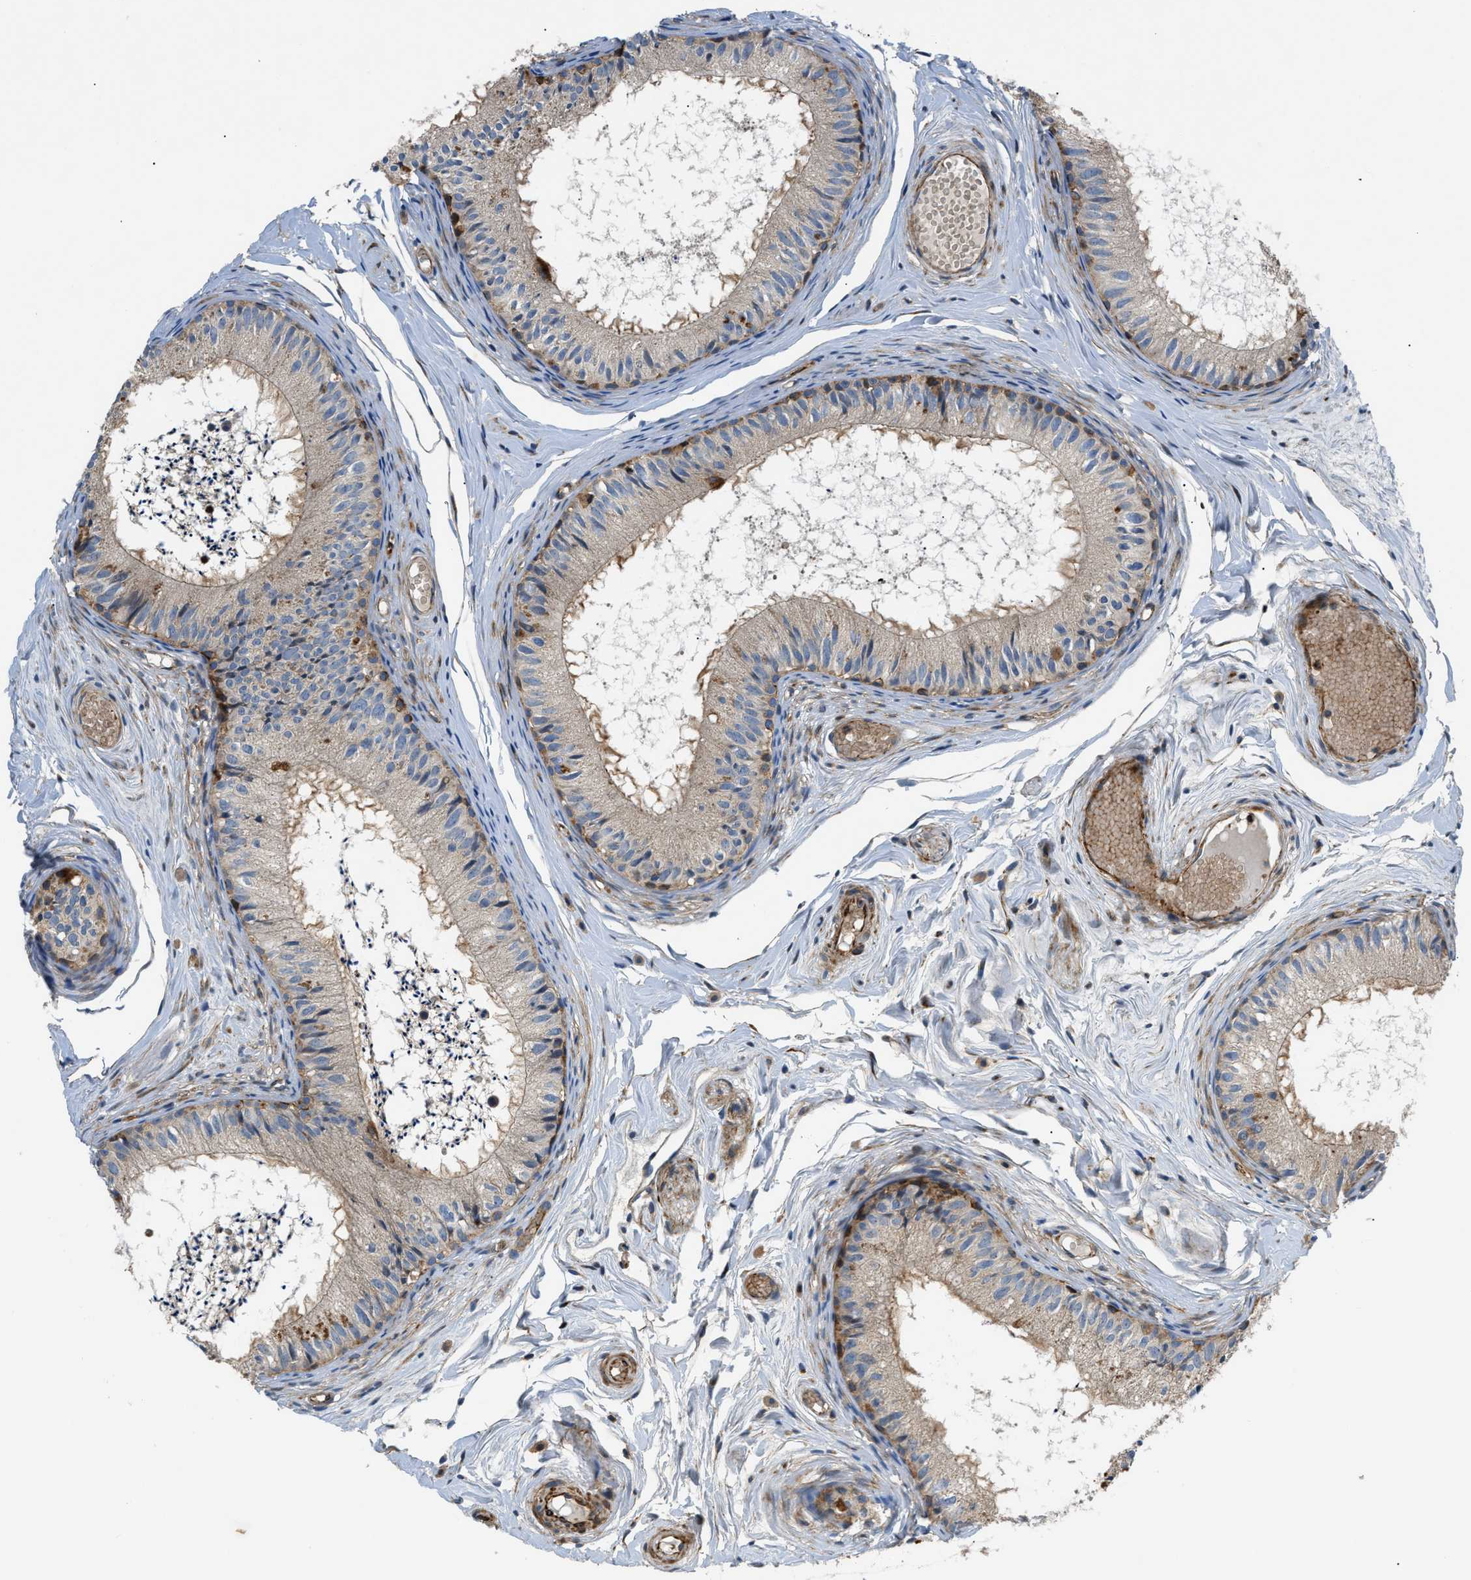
{"staining": {"intensity": "moderate", "quantity": "<25%", "location": "cytoplasmic/membranous"}, "tissue": "epididymis", "cell_type": "Glandular cells", "image_type": "normal", "snomed": [{"axis": "morphology", "description": "Normal tissue, NOS"}, {"axis": "topography", "description": "Epididymis"}], "caption": "The photomicrograph demonstrates a brown stain indicating the presence of a protein in the cytoplasmic/membranous of glandular cells in epididymis.", "gene": "DHODH", "patient": {"sex": "male", "age": 46}}